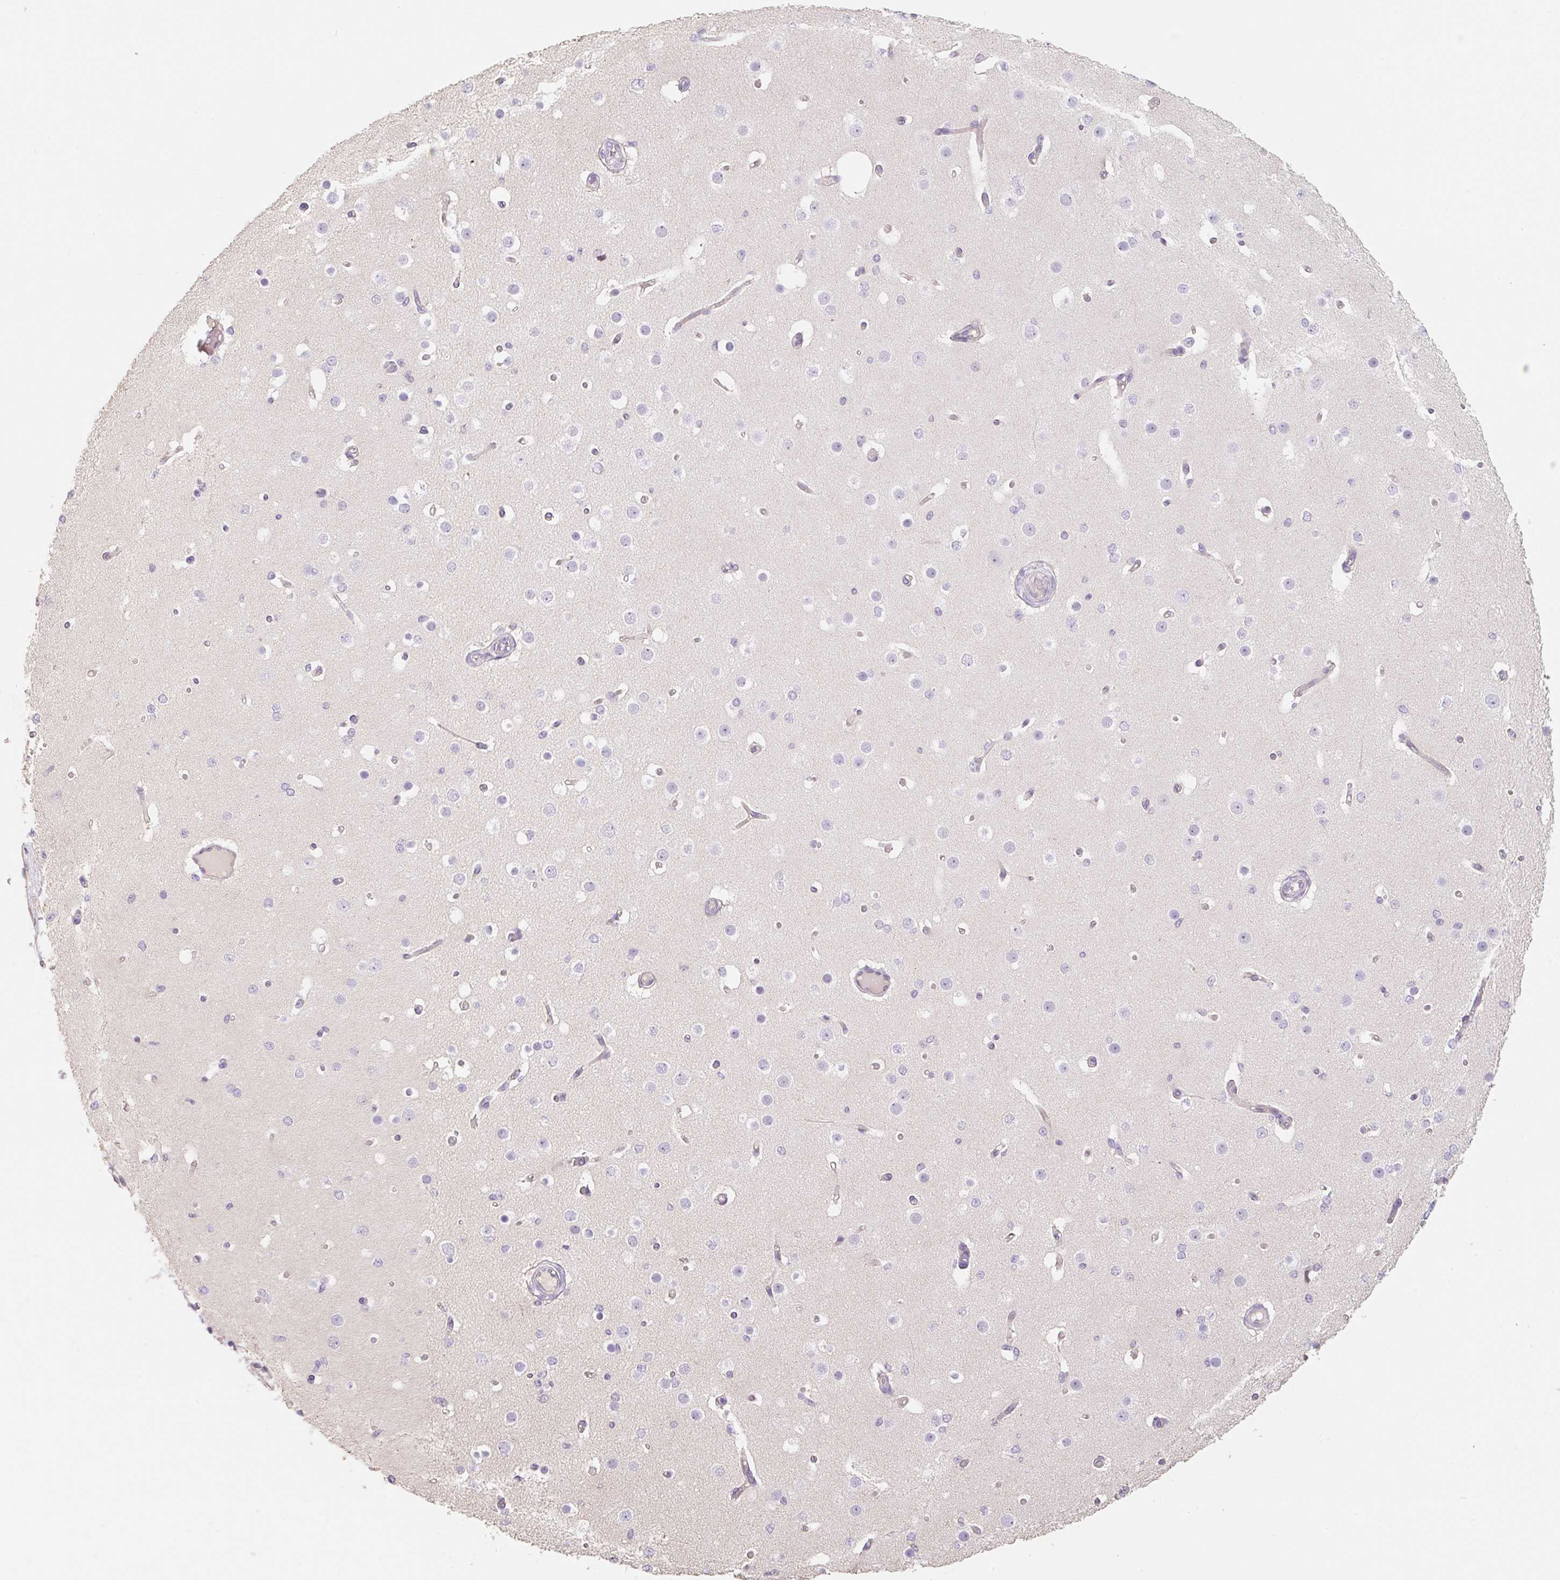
{"staining": {"intensity": "weak", "quantity": "25%-75%", "location": "nuclear"}, "tissue": "cerebral cortex", "cell_type": "Endothelial cells", "image_type": "normal", "snomed": [{"axis": "morphology", "description": "Normal tissue, NOS"}, {"axis": "morphology", "description": "Inflammation, NOS"}, {"axis": "topography", "description": "Cerebral cortex"}], "caption": "About 25%-75% of endothelial cells in unremarkable human cerebral cortex reveal weak nuclear protein positivity as visualized by brown immunohistochemical staining.", "gene": "MIA2", "patient": {"sex": "male", "age": 6}}